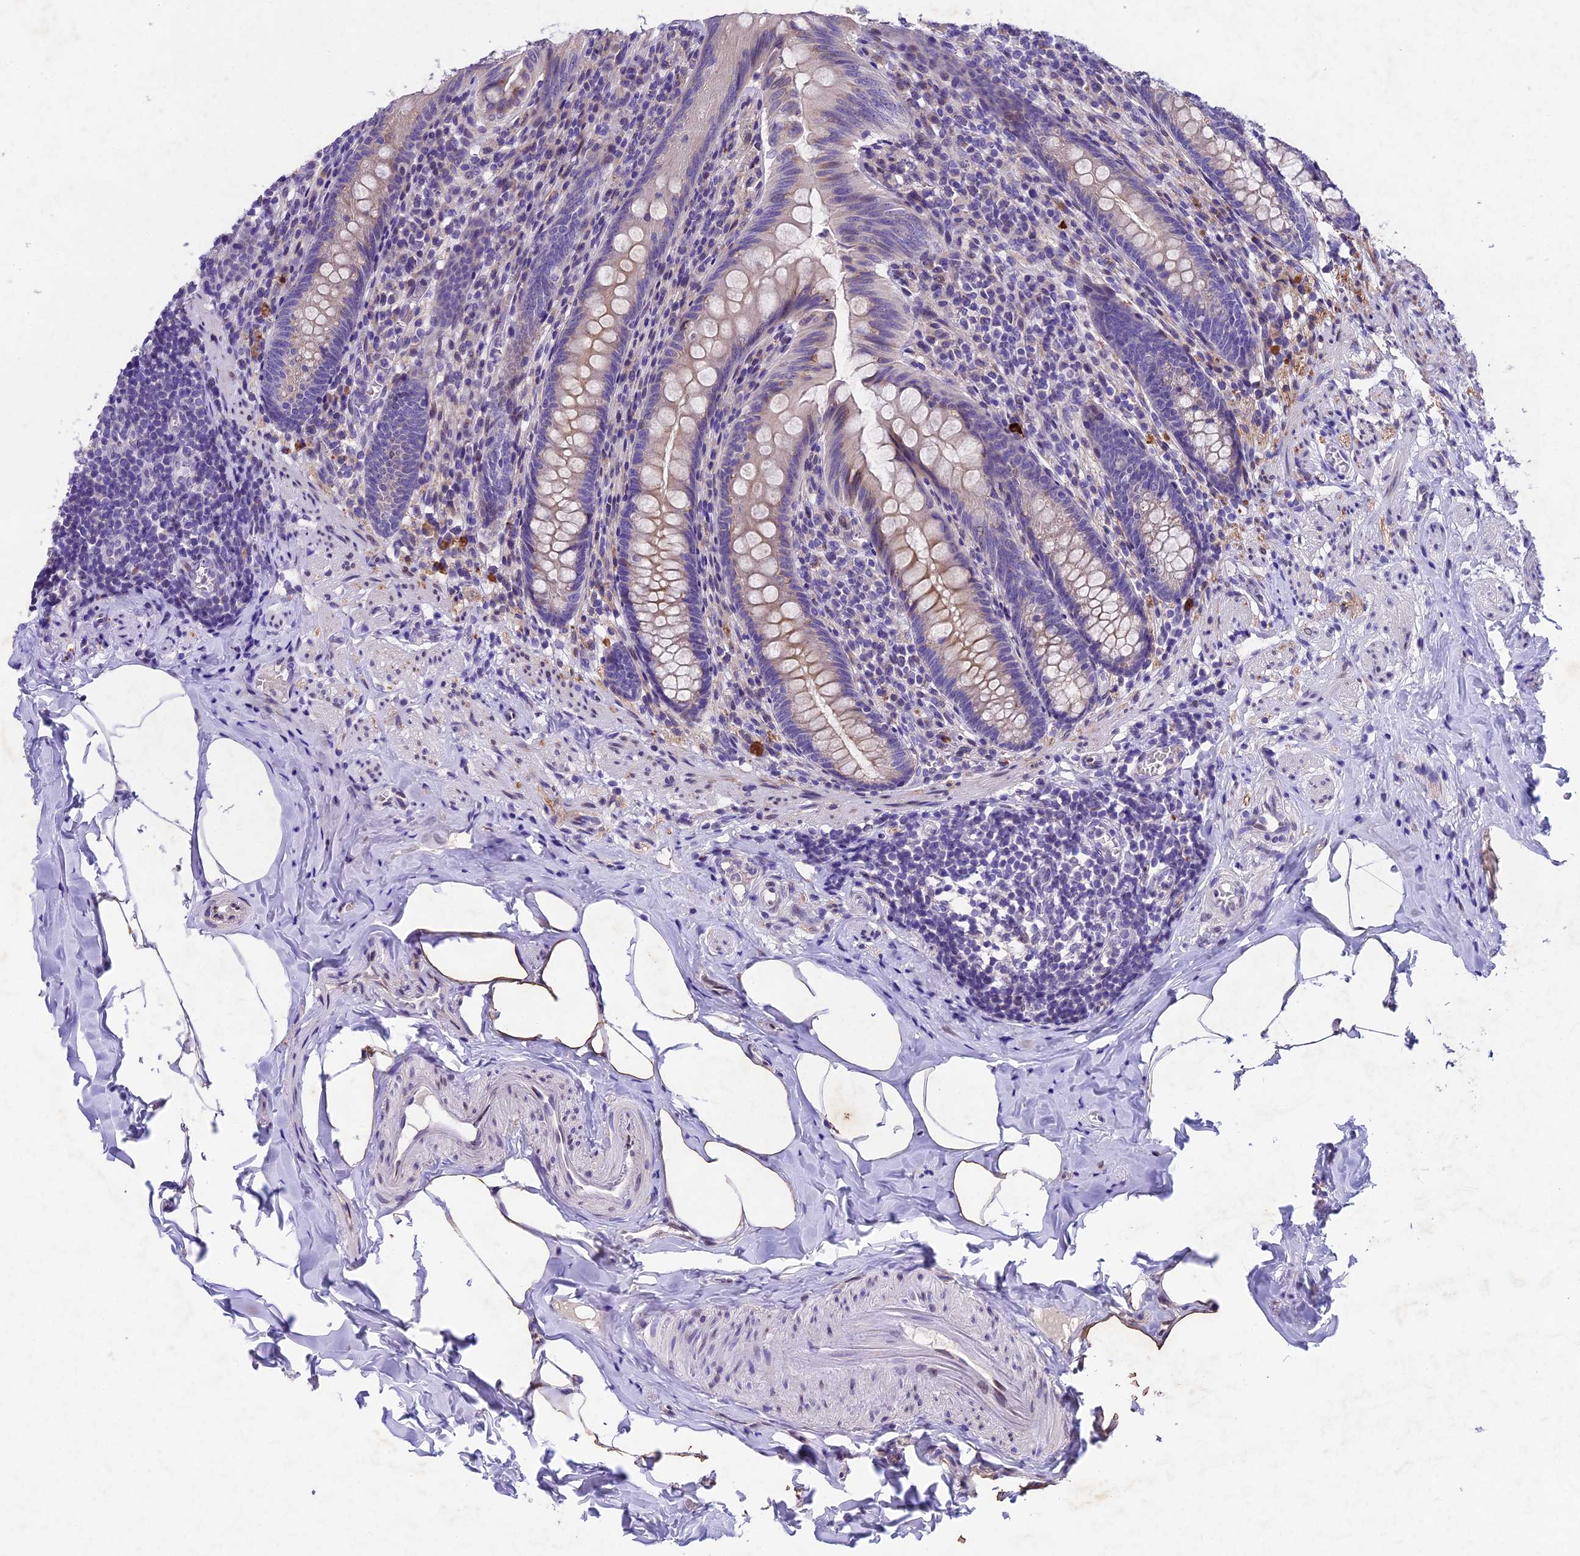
{"staining": {"intensity": "weak", "quantity": "<25%", "location": "cytoplasmic/membranous"}, "tissue": "appendix", "cell_type": "Glandular cells", "image_type": "normal", "snomed": [{"axis": "morphology", "description": "Normal tissue, NOS"}, {"axis": "topography", "description": "Appendix"}], "caption": "The histopathology image shows no significant expression in glandular cells of appendix. (DAB (3,3'-diaminobenzidine) immunohistochemistry, high magnification).", "gene": "IFT140", "patient": {"sex": "male", "age": 55}}